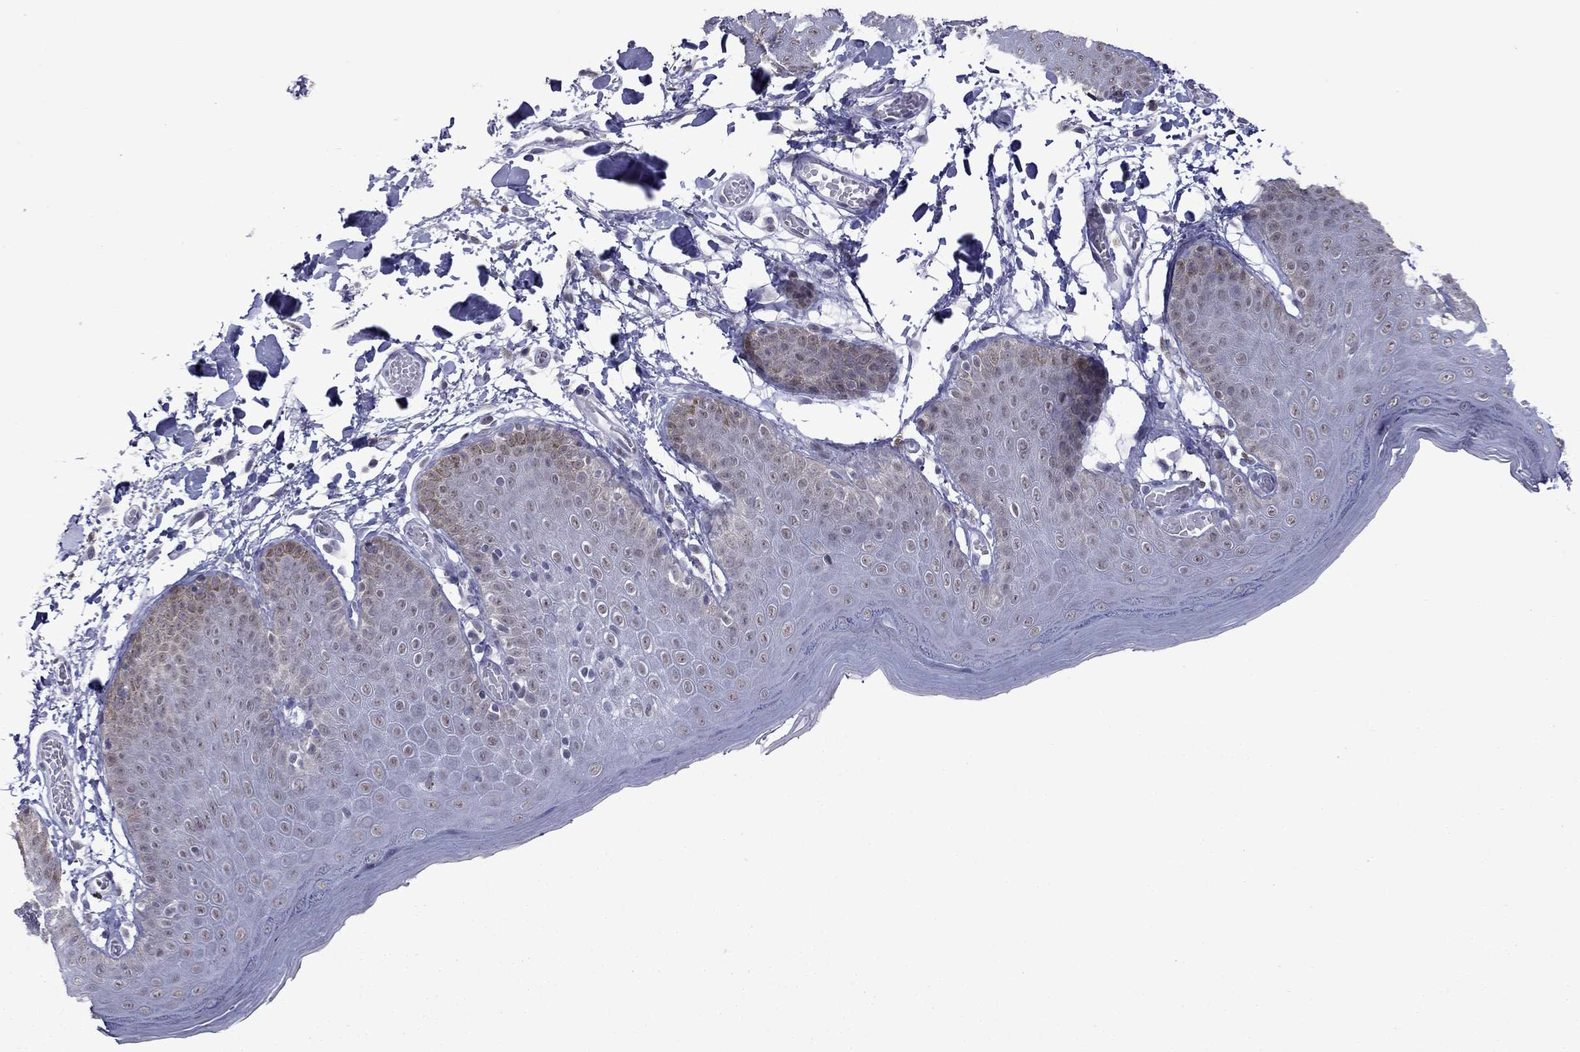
{"staining": {"intensity": "weak", "quantity": "<25%", "location": "nuclear"}, "tissue": "skin", "cell_type": "Epidermal cells", "image_type": "normal", "snomed": [{"axis": "morphology", "description": "Normal tissue, NOS"}, {"axis": "topography", "description": "Anal"}], "caption": "High magnification brightfield microscopy of benign skin stained with DAB (brown) and counterstained with hematoxylin (blue): epidermal cells show no significant positivity. Brightfield microscopy of immunohistochemistry stained with DAB (3,3'-diaminobenzidine) (brown) and hematoxylin (blue), captured at high magnification.", "gene": "PPP1R3A", "patient": {"sex": "male", "age": 53}}